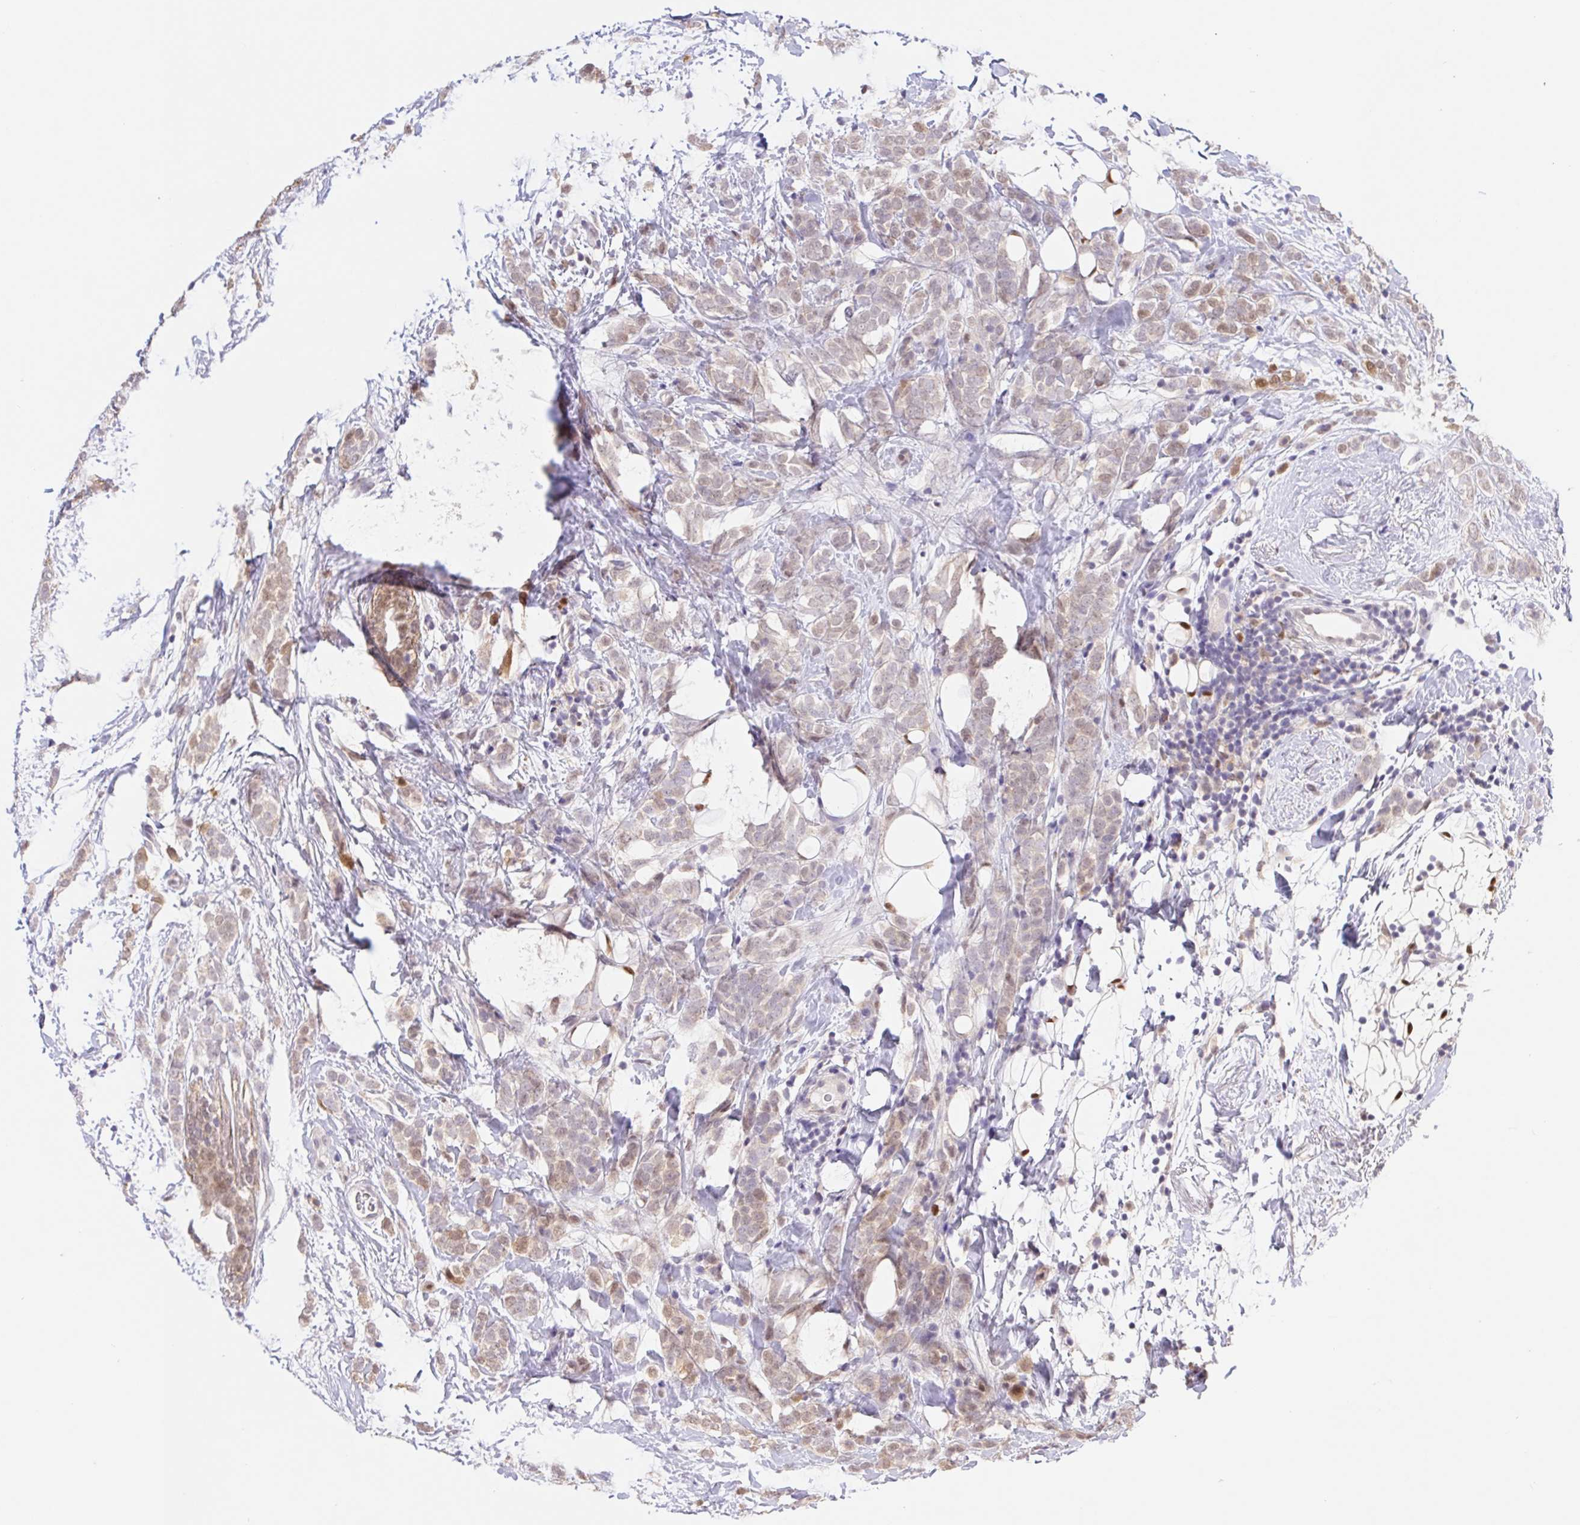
{"staining": {"intensity": "moderate", "quantity": "<25%", "location": "cytoplasmic/membranous,nuclear"}, "tissue": "breast cancer", "cell_type": "Tumor cells", "image_type": "cancer", "snomed": [{"axis": "morphology", "description": "Lobular carcinoma"}, {"axis": "topography", "description": "Breast"}], "caption": "Immunohistochemical staining of human breast cancer exhibits moderate cytoplasmic/membranous and nuclear protein staining in about <25% of tumor cells. The protein of interest is shown in brown color, while the nuclei are stained blue.", "gene": "L3MBTL4", "patient": {"sex": "female", "age": 49}}